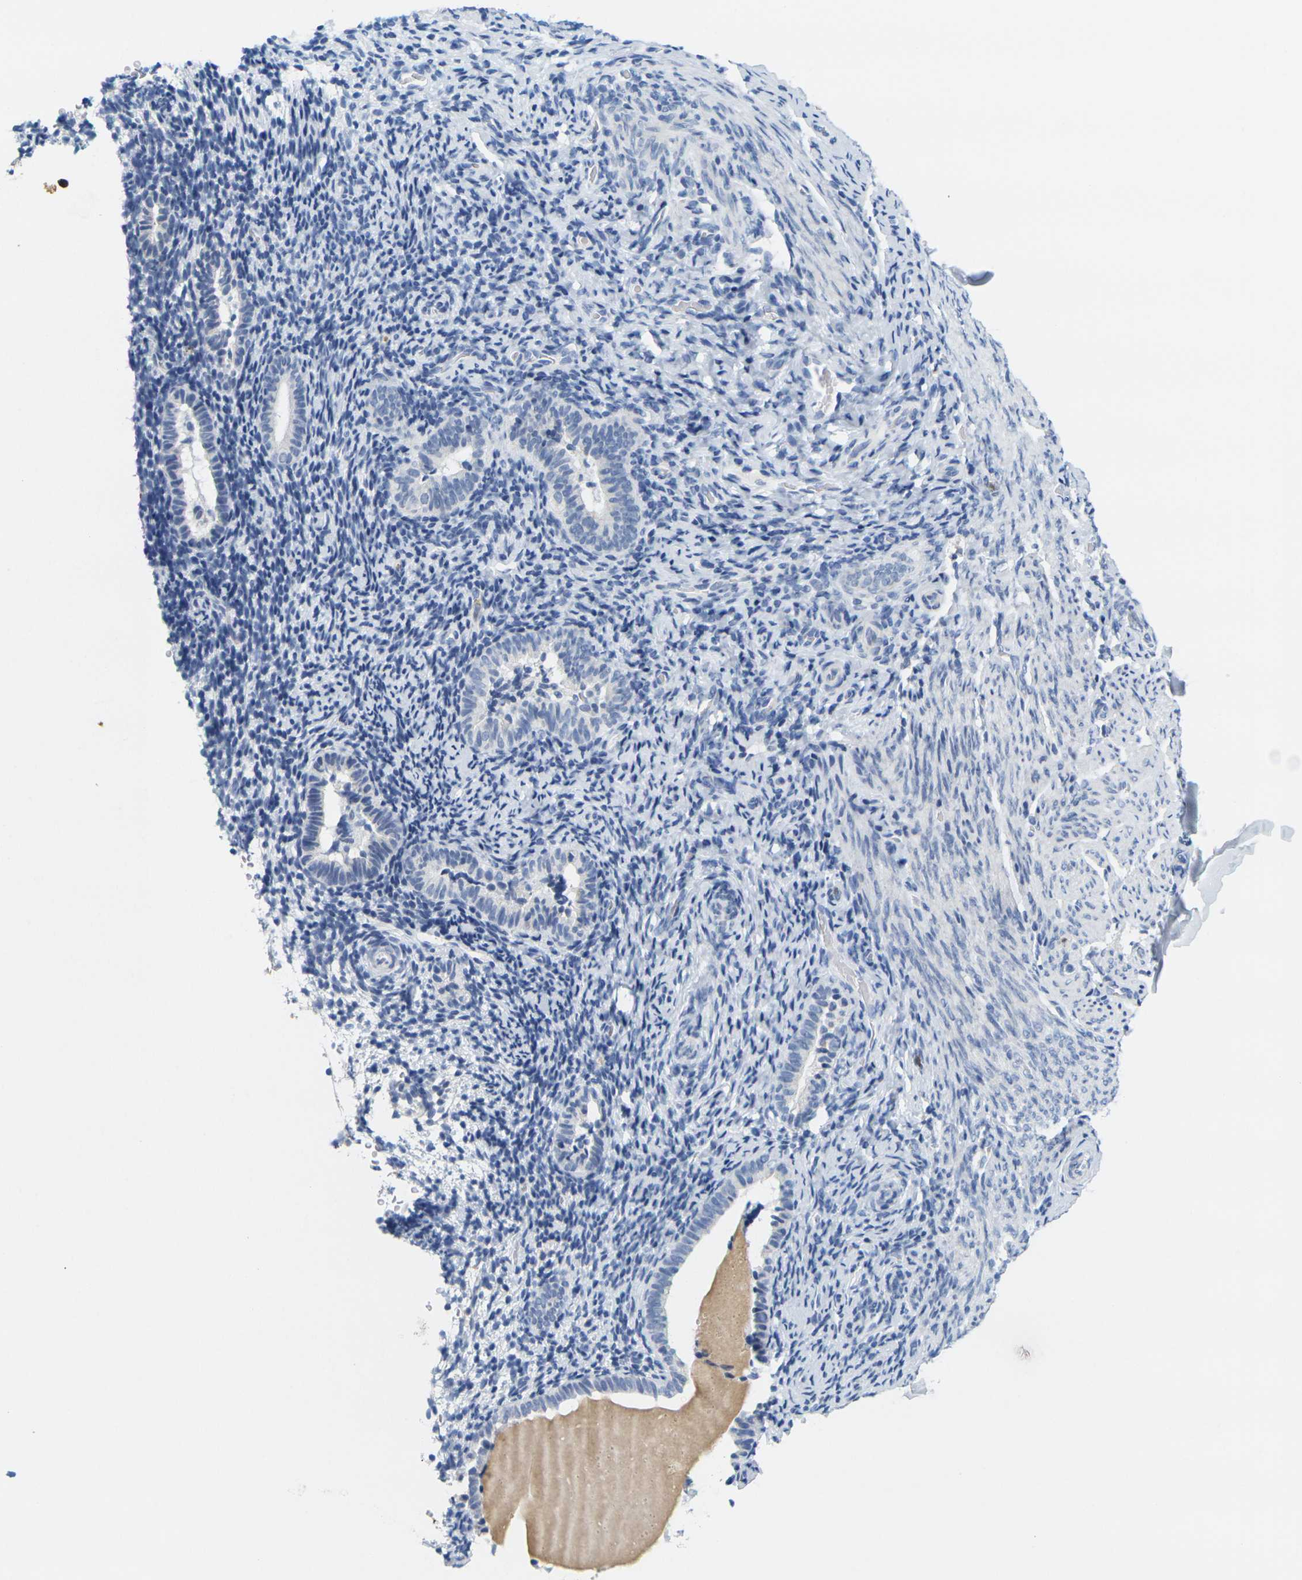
{"staining": {"intensity": "negative", "quantity": "none", "location": "none"}, "tissue": "endometrium", "cell_type": "Cells in endometrial stroma", "image_type": "normal", "snomed": [{"axis": "morphology", "description": "Normal tissue, NOS"}, {"axis": "topography", "description": "Endometrium"}], "caption": "Micrograph shows no significant protein staining in cells in endometrial stroma of unremarkable endometrium. (Stains: DAB IHC with hematoxylin counter stain, Microscopy: brightfield microscopy at high magnification).", "gene": "KLK5", "patient": {"sex": "female", "age": 51}}